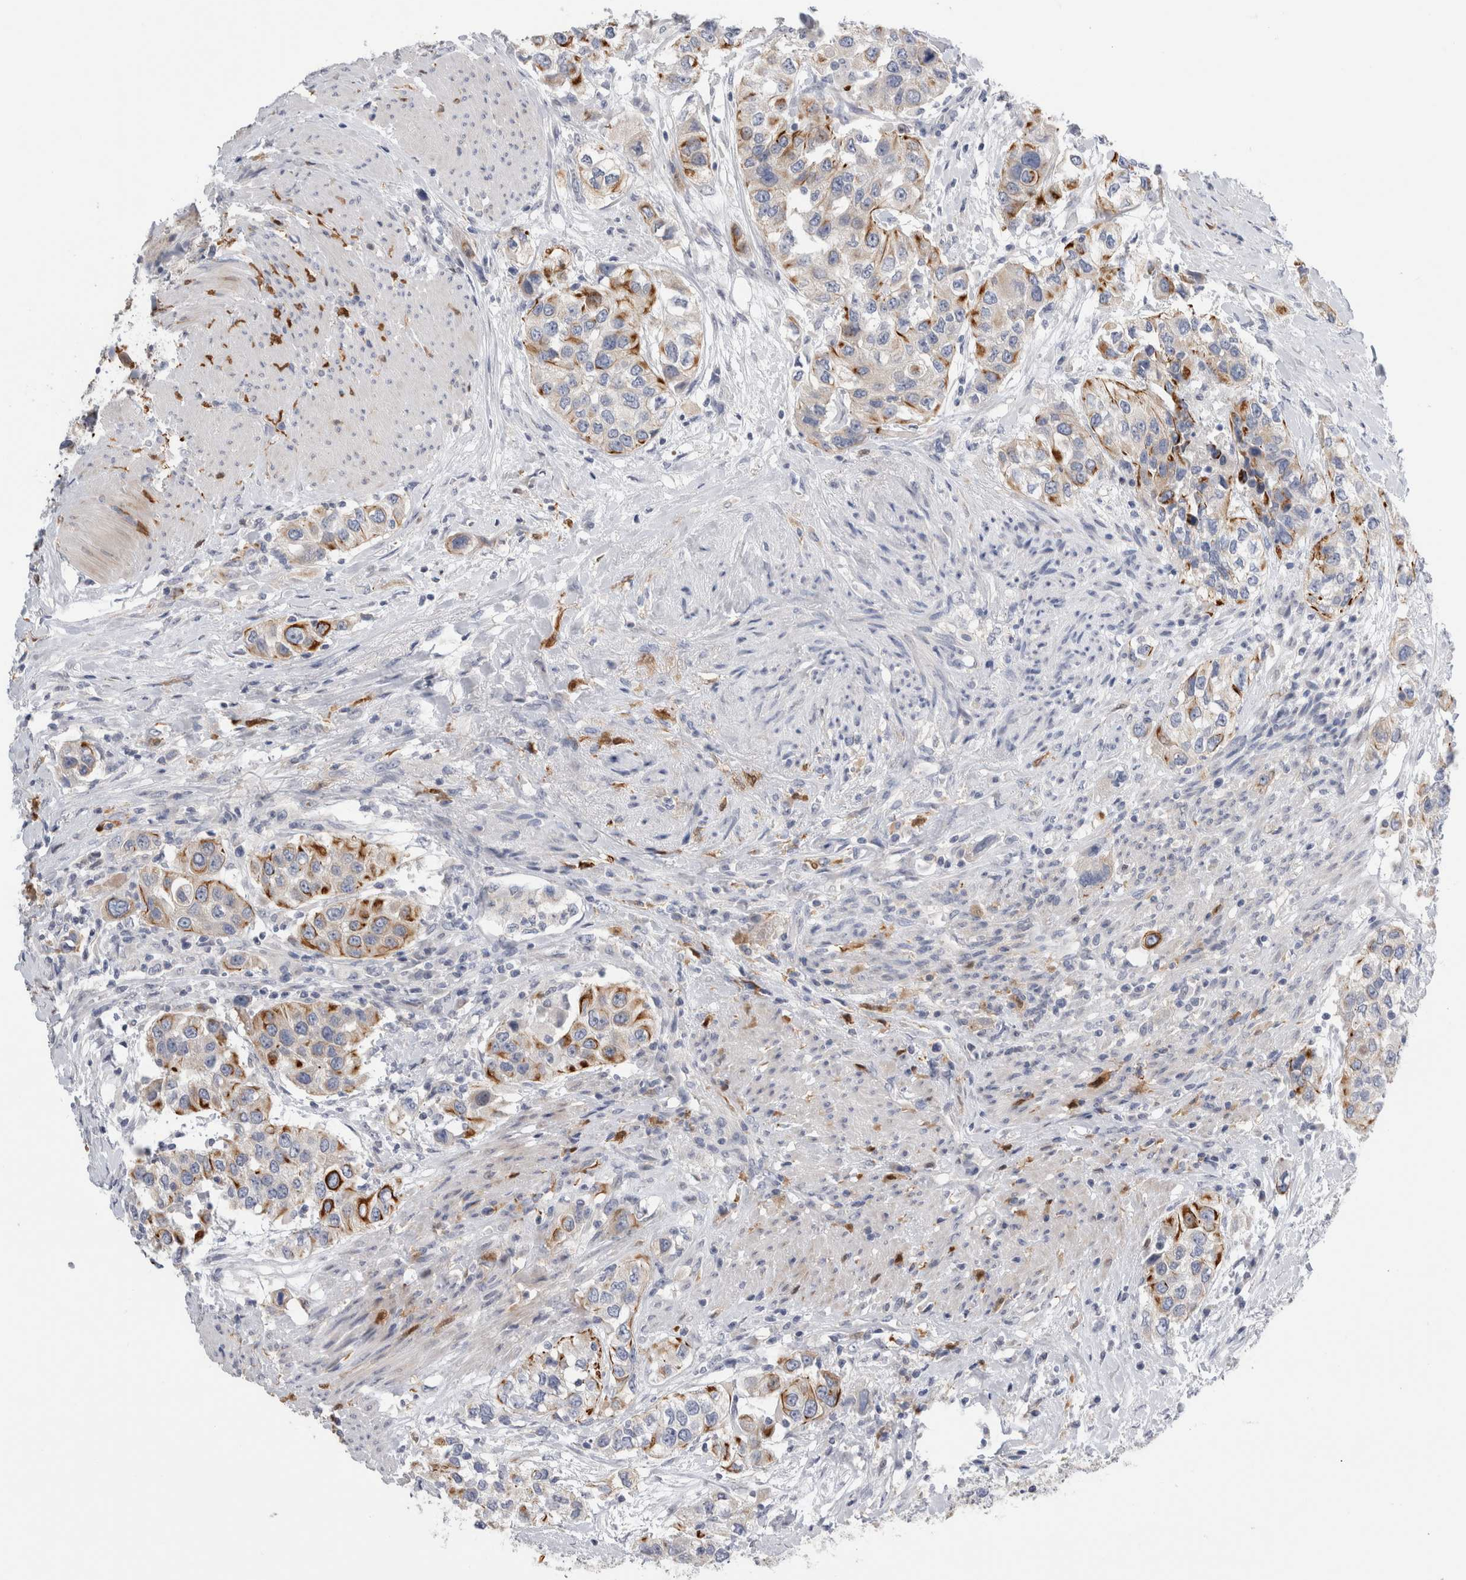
{"staining": {"intensity": "strong", "quantity": "<25%", "location": "cytoplasmic/membranous"}, "tissue": "urothelial cancer", "cell_type": "Tumor cells", "image_type": "cancer", "snomed": [{"axis": "morphology", "description": "Urothelial carcinoma, High grade"}, {"axis": "topography", "description": "Urinary bladder"}], "caption": "Tumor cells reveal medium levels of strong cytoplasmic/membranous positivity in about <25% of cells in human high-grade urothelial carcinoma. The staining was performed using DAB to visualize the protein expression in brown, while the nuclei were stained in blue with hematoxylin (Magnification: 20x).", "gene": "SLC20A2", "patient": {"sex": "female", "age": 80}}